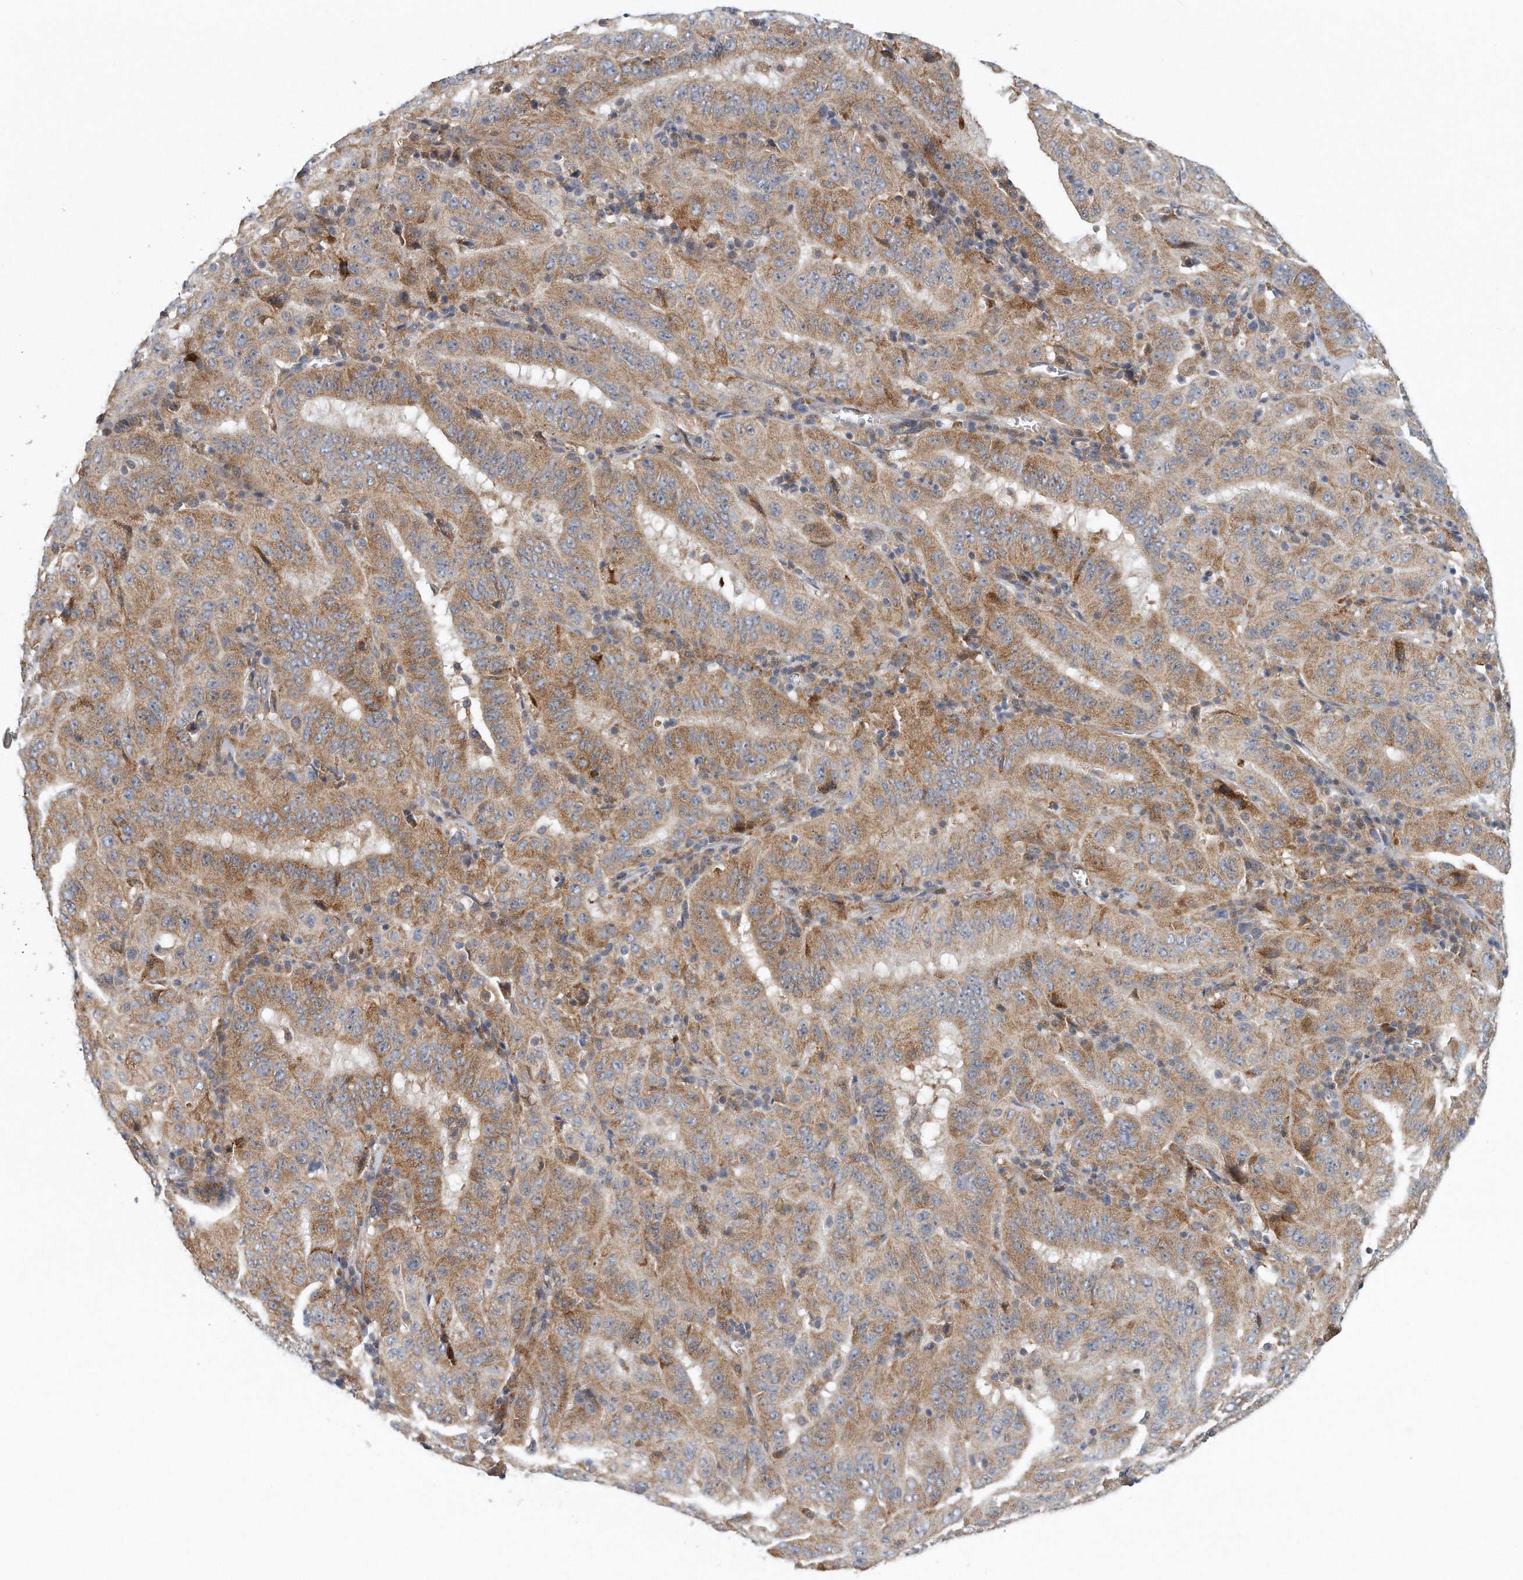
{"staining": {"intensity": "moderate", "quantity": ">75%", "location": "cytoplasmic/membranous"}, "tissue": "pancreatic cancer", "cell_type": "Tumor cells", "image_type": "cancer", "snomed": [{"axis": "morphology", "description": "Adenocarcinoma, NOS"}, {"axis": "topography", "description": "Pancreas"}], "caption": "Protein expression analysis of human pancreatic cancer (adenocarcinoma) reveals moderate cytoplasmic/membranous positivity in approximately >75% of tumor cells.", "gene": "VLDLR", "patient": {"sex": "male", "age": 63}}